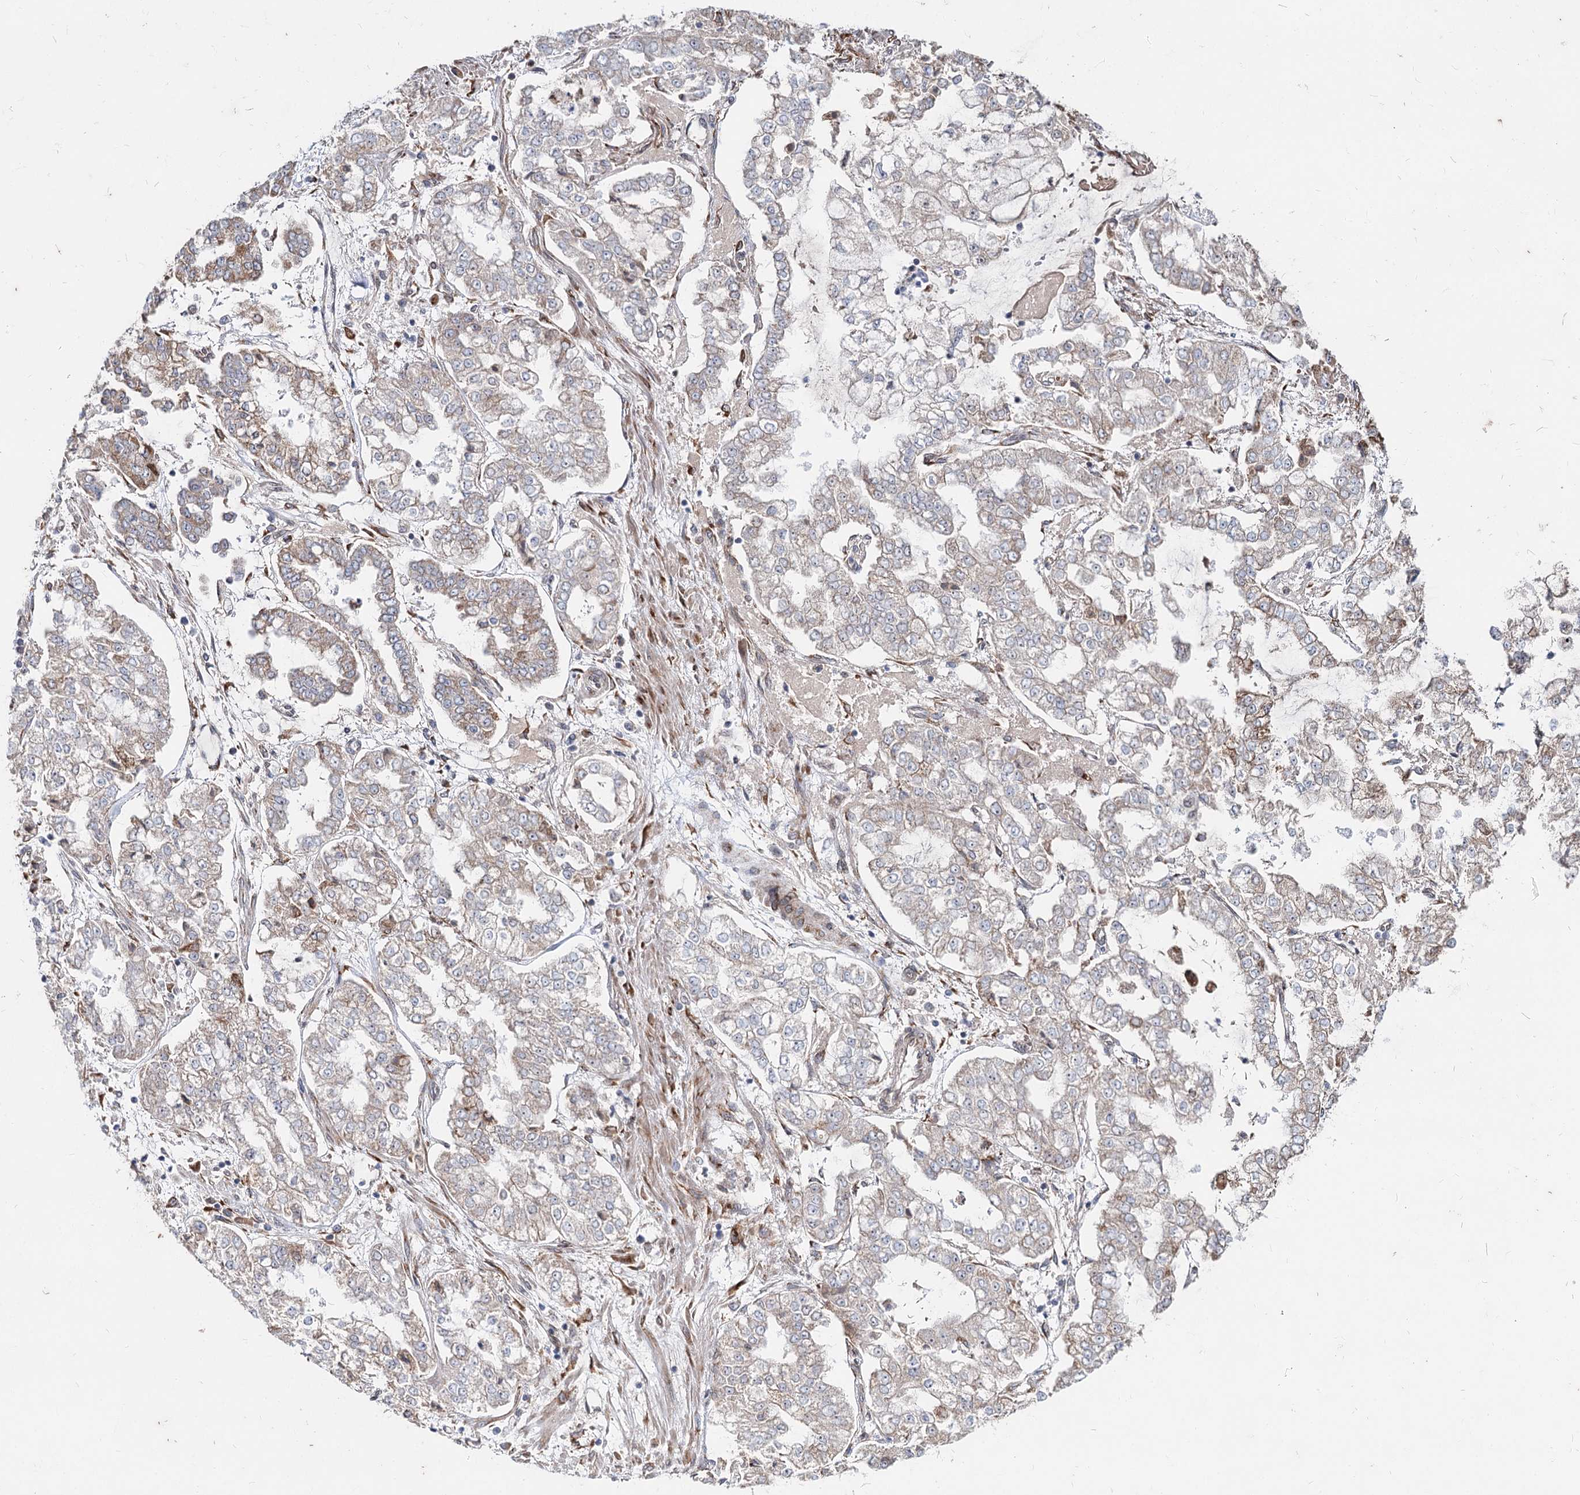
{"staining": {"intensity": "moderate", "quantity": "<25%", "location": "cytoplasmic/membranous"}, "tissue": "stomach cancer", "cell_type": "Tumor cells", "image_type": "cancer", "snomed": [{"axis": "morphology", "description": "Adenocarcinoma, NOS"}, {"axis": "topography", "description": "Stomach"}], "caption": "A high-resolution image shows immunohistochemistry (IHC) staining of stomach cancer, which demonstrates moderate cytoplasmic/membranous staining in approximately <25% of tumor cells.", "gene": "SPART", "patient": {"sex": "male", "age": 76}}